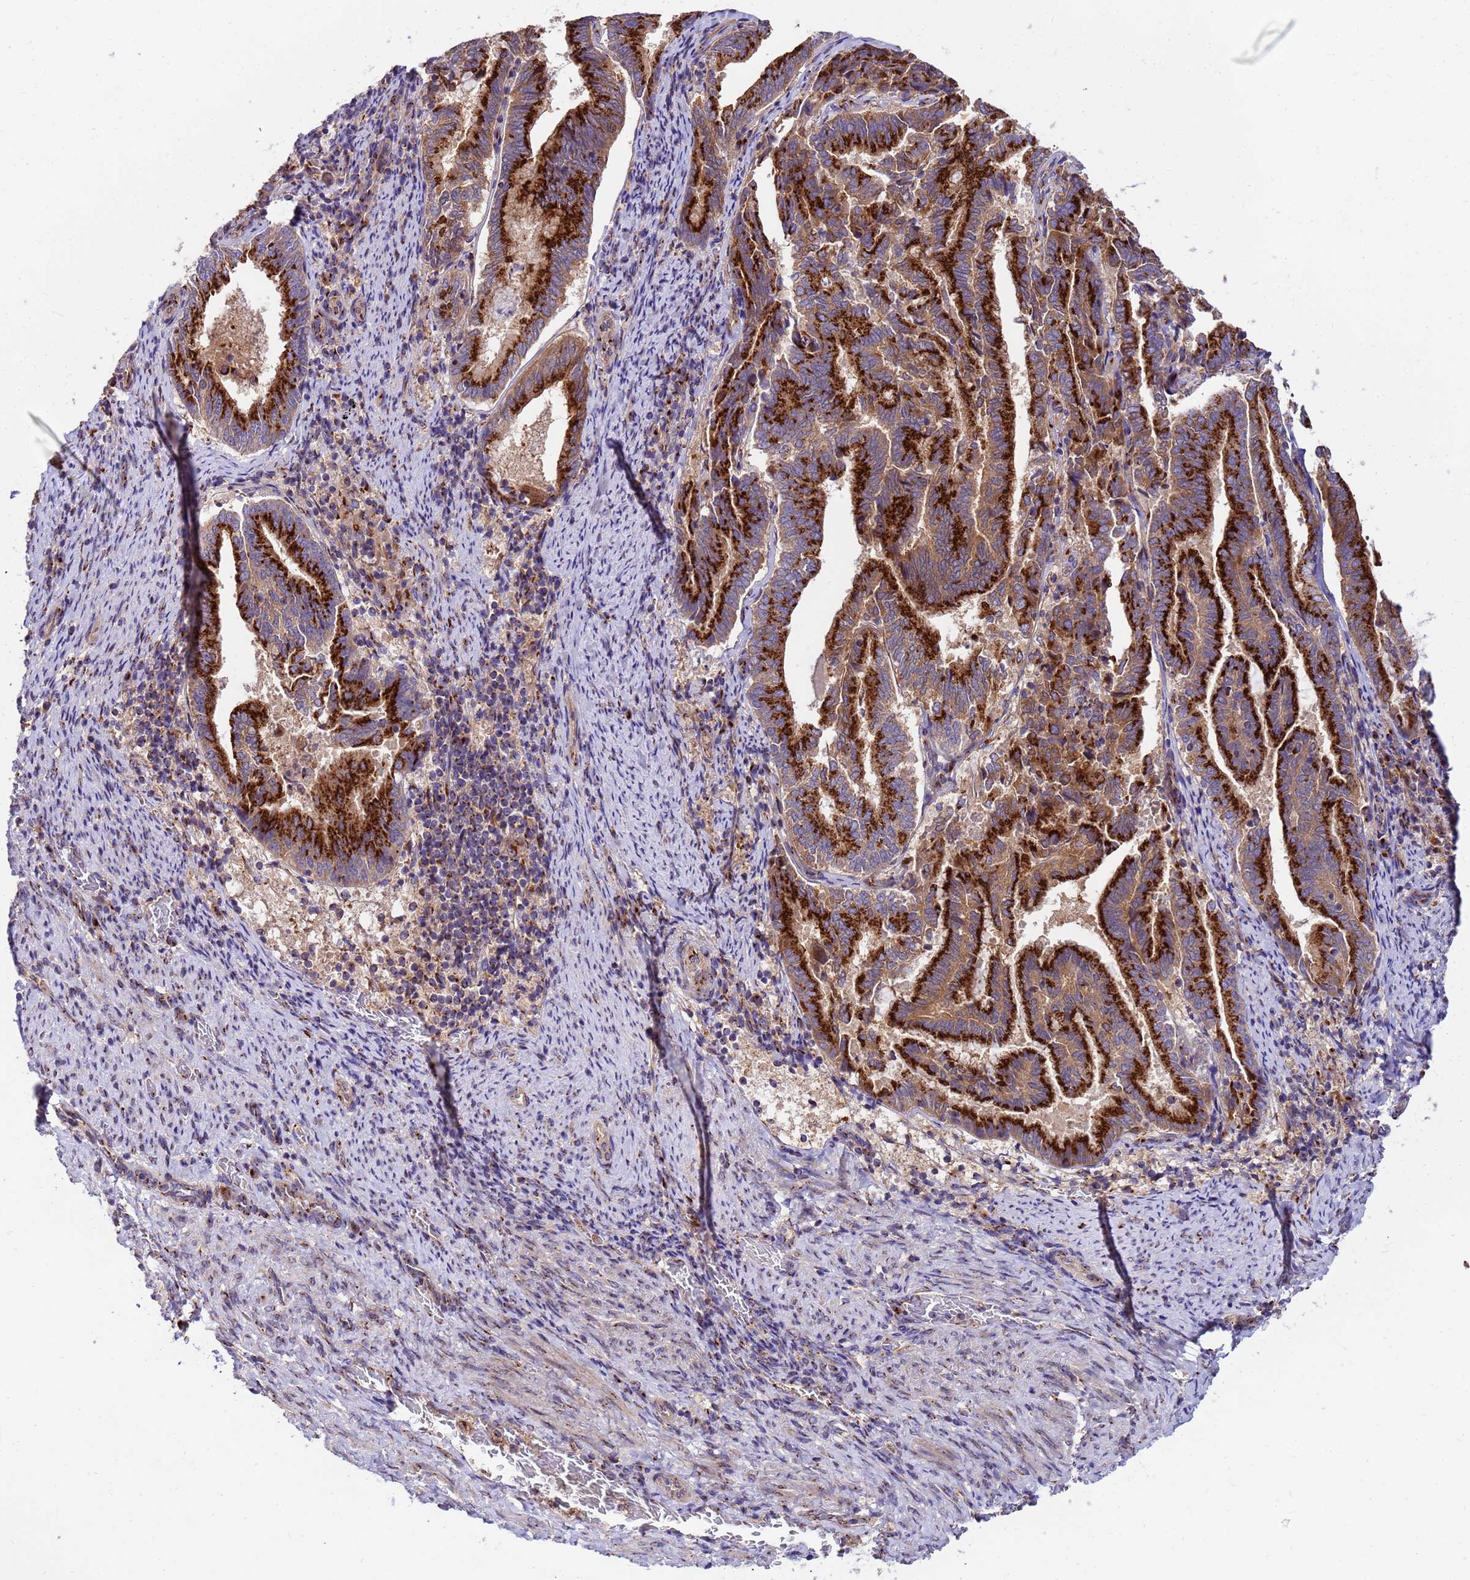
{"staining": {"intensity": "strong", "quantity": ">75%", "location": "cytoplasmic/membranous"}, "tissue": "endometrial cancer", "cell_type": "Tumor cells", "image_type": "cancer", "snomed": [{"axis": "morphology", "description": "Adenocarcinoma, NOS"}, {"axis": "topography", "description": "Endometrium"}], "caption": "IHC photomicrograph of endometrial adenocarcinoma stained for a protein (brown), which exhibits high levels of strong cytoplasmic/membranous positivity in approximately >75% of tumor cells.", "gene": "HPS3", "patient": {"sex": "female", "age": 80}}